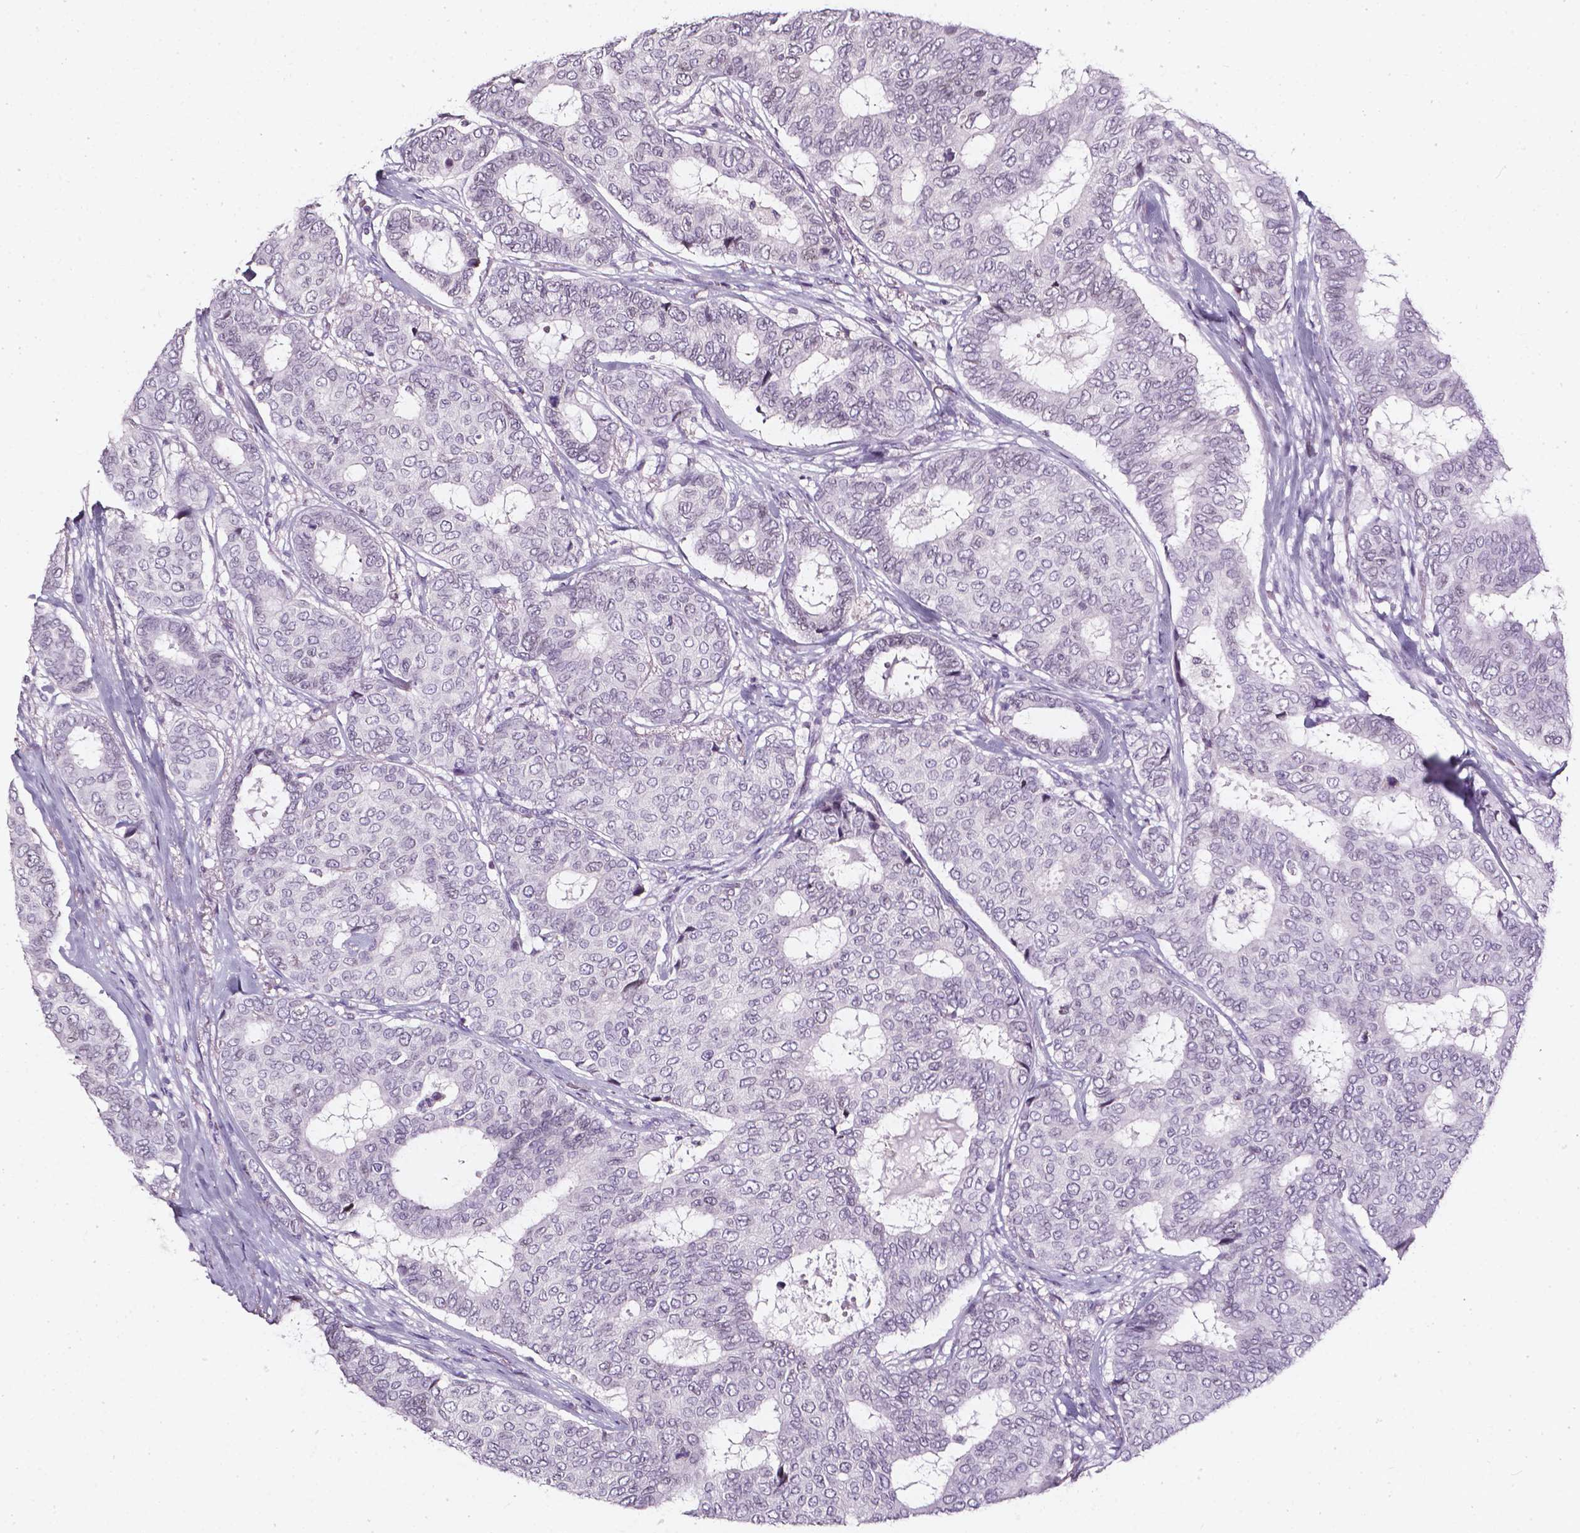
{"staining": {"intensity": "negative", "quantity": "none", "location": "none"}, "tissue": "breast cancer", "cell_type": "Tumor cells", "image_type": "cancer", "snomed": [{"axis": "morphology", "description": "Duct carcinoma"}, {"axis": "topography", "description": "Breast"}], "caption": "An IHC micrograph of intraductal carcinoma (breast) is shown. There is no staining in tumor cells of intraductal carcinoma (breast).", "gene": "AKR1B10", "patient": {"sex": "female", "age": 75}}